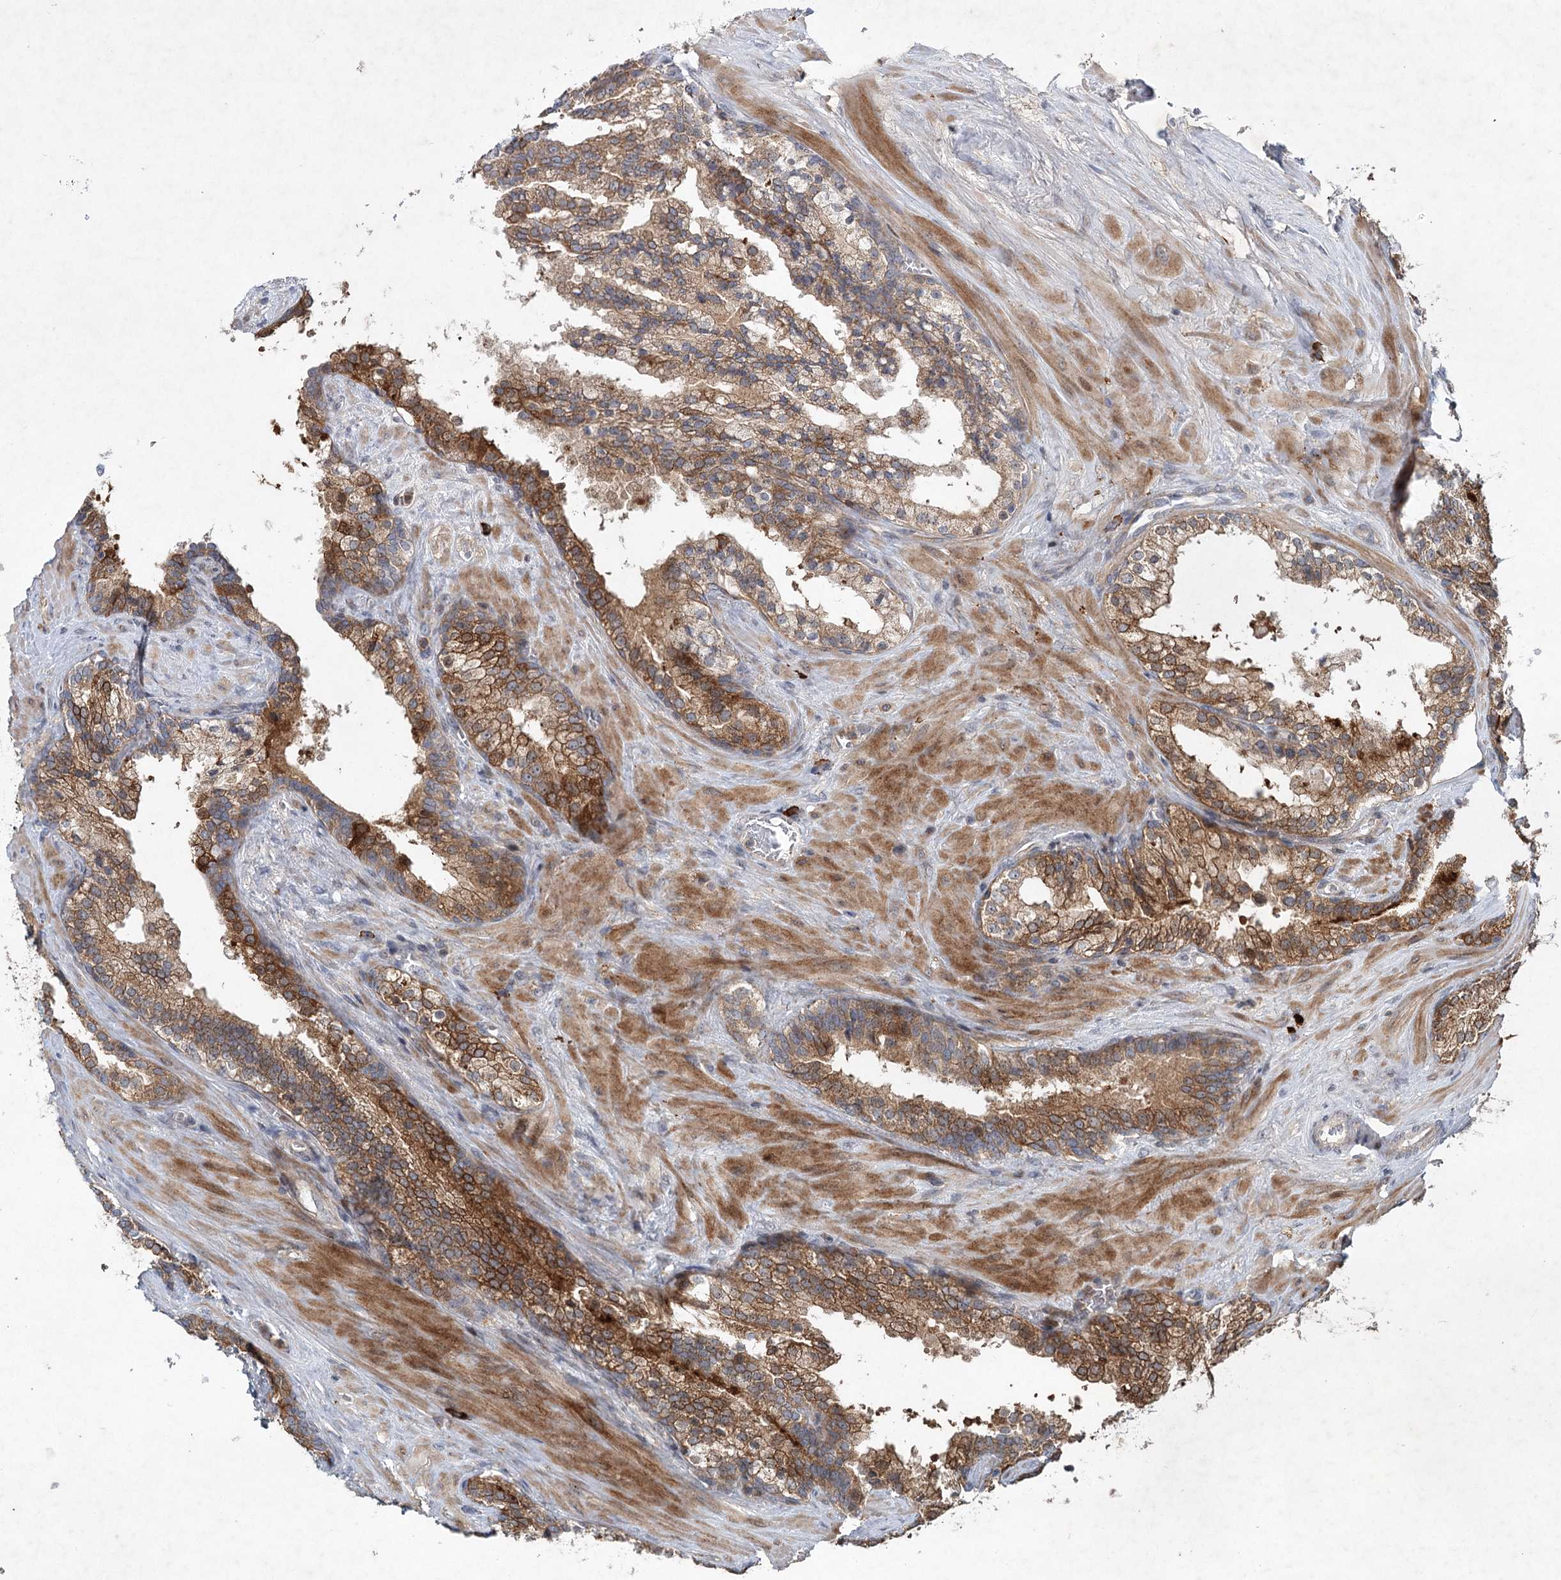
{"staining": {"intensity": "moderate", "quantity": ">75%", "location": "cytoplasmic/membranous"}, "tissue": "prostate cancer", "cell_type": "Tumor cells", "image_type": "cancer", "snomed": [{"axis": "morphology", "description": "Adenocarcinoma, High grade"}, {"axis": "topography", "description": "Prostate"}], "caption": "Protein staining displays moderate cytoplasmic/membranous expression in approximately >75% of tumor cells in prostate cancer (high-grade adenocarcinoma).", "gene": "MAP3K13", "patient": {"sex": "male", "age": 57}}